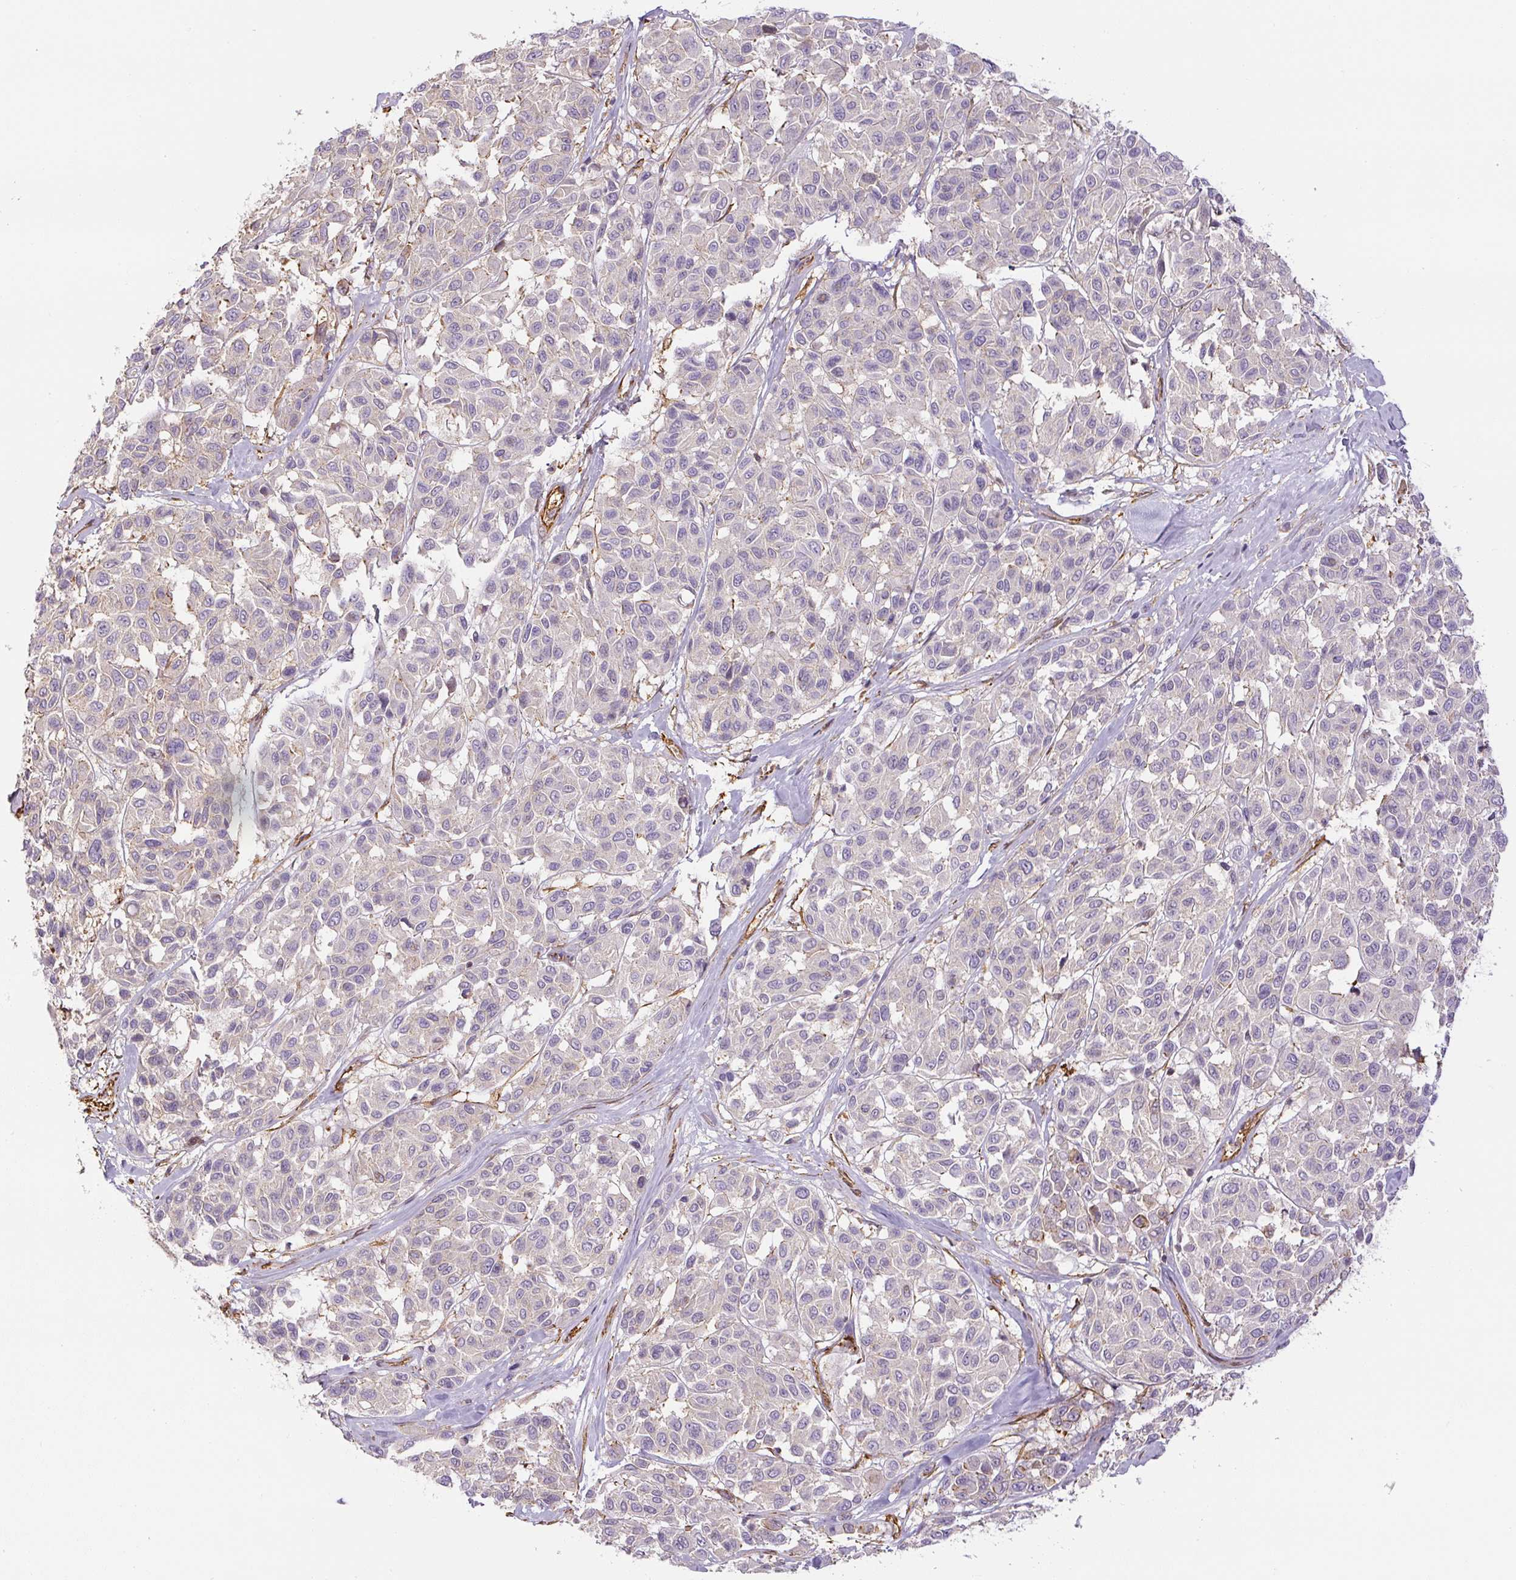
{"staining": {"intensity": "weak", "quantity": "<25%", "location": "cytoplasmic/membranous"}, "tissue": "melanoma", "cell_type": "Tumor cells", "image_type": "cancer", "snomed": [{"axis": "morphology", "description": "Malignant melanoma, NOS"}, {"axis": "topography", "description": "Skin"}], "caption": "A photomicrograph of human malignant melanoma is negative for staining in tumor cells.", "gene": "MYL12A", "patient": {"sex": "female", "age": 66}}